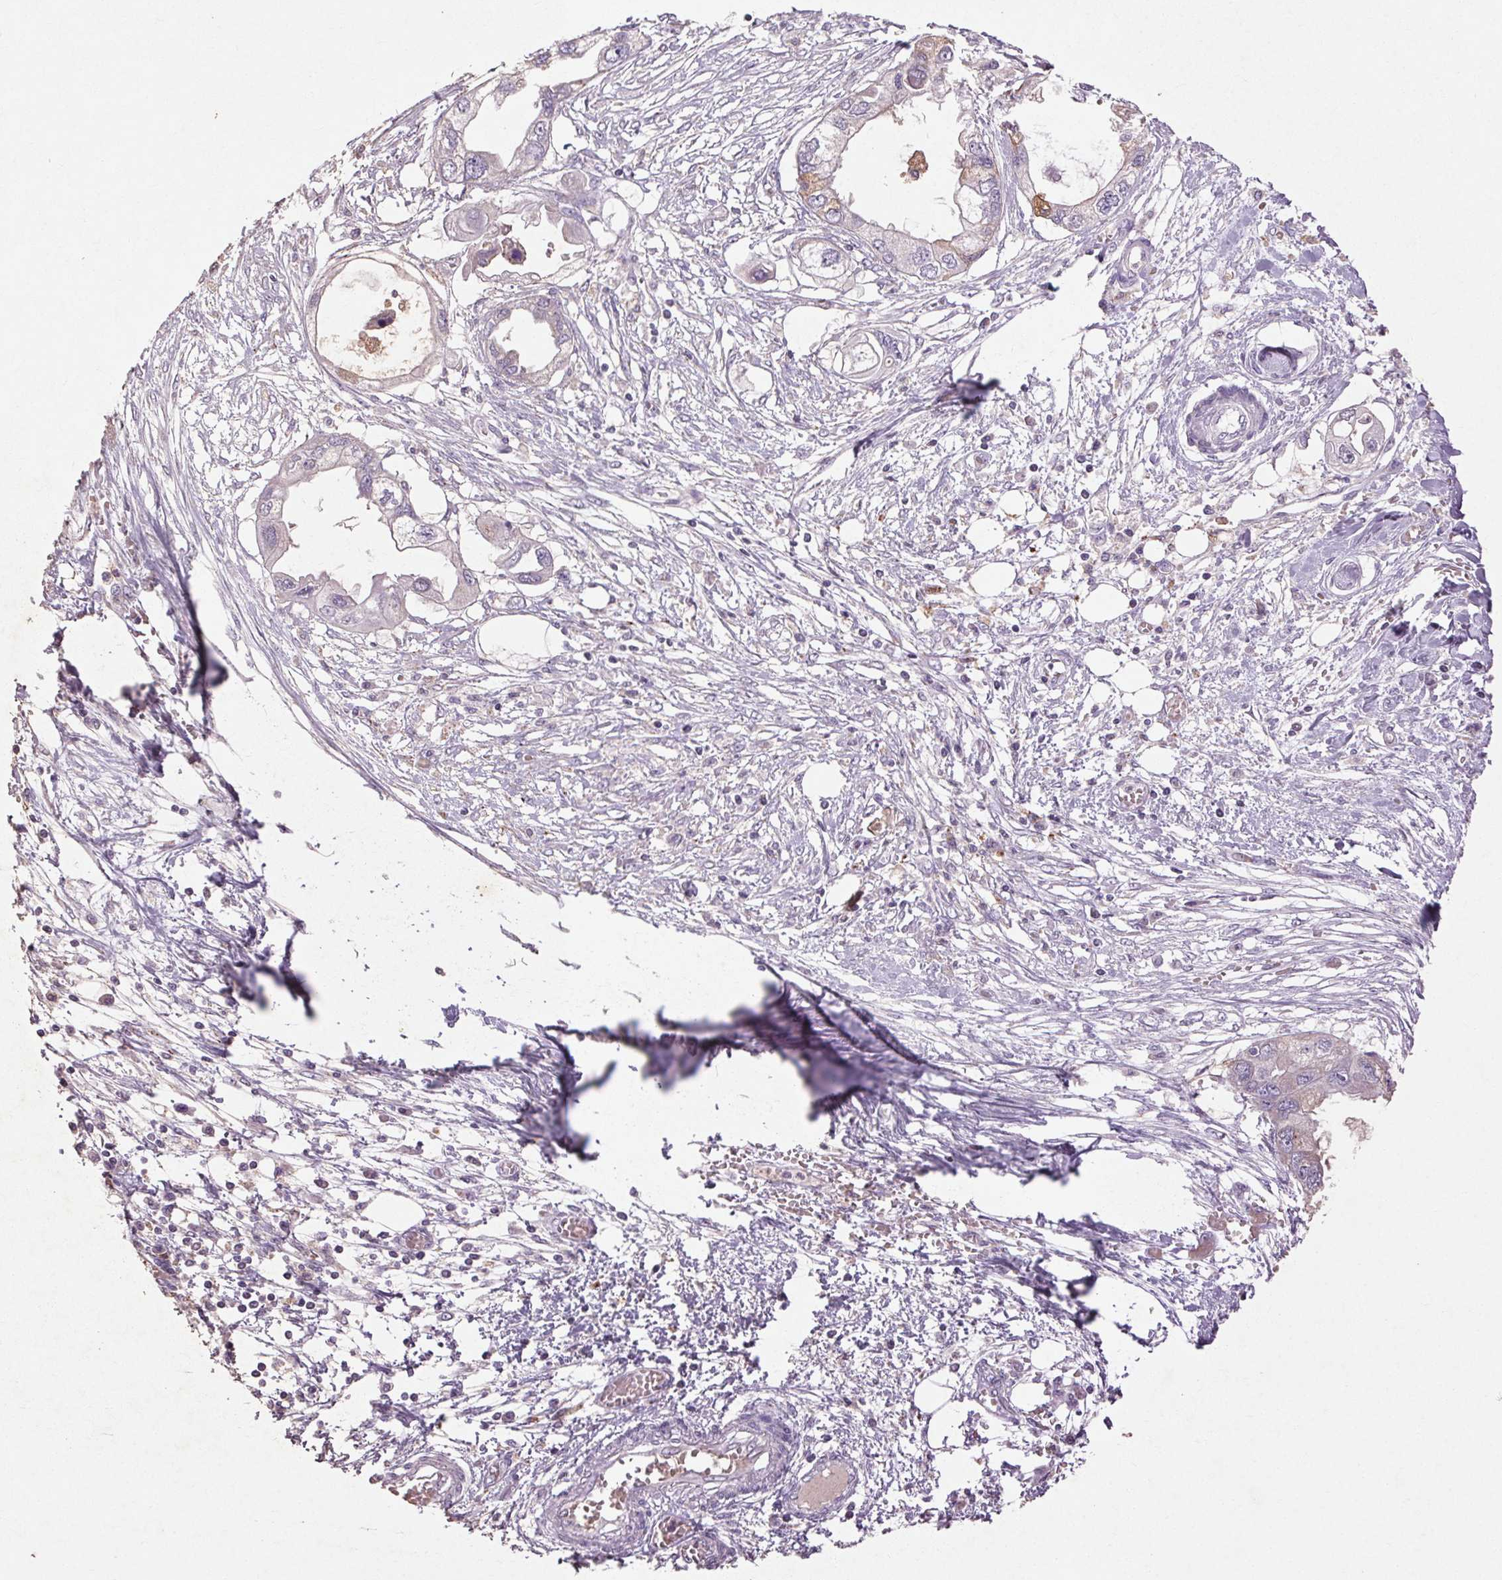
{"staining": {"intensity": "negative", "quantity": "none", "location": "none"}, "tissue": "endometrial cancer", "cell_type": "Tumor cells", "image_type": "cancer", "snomed": [{"axis": "morphology", "description": "Adenocarcinoma, NOS"}, {"axis": "morphology", "description": "Adenocarcinoma, metastatic, NOS"}, {"axis": "topography", "description": "Adipose tissue"}, {"axis": "topography", "description": "Endometrium"}], "caption": "The photomicrograph exhibits no staining of tumor cells in endometrial cancer. Nuclei are stained in blue.", "gene": "FNDC7", "patient": {"sex": "female", "age": 67}}